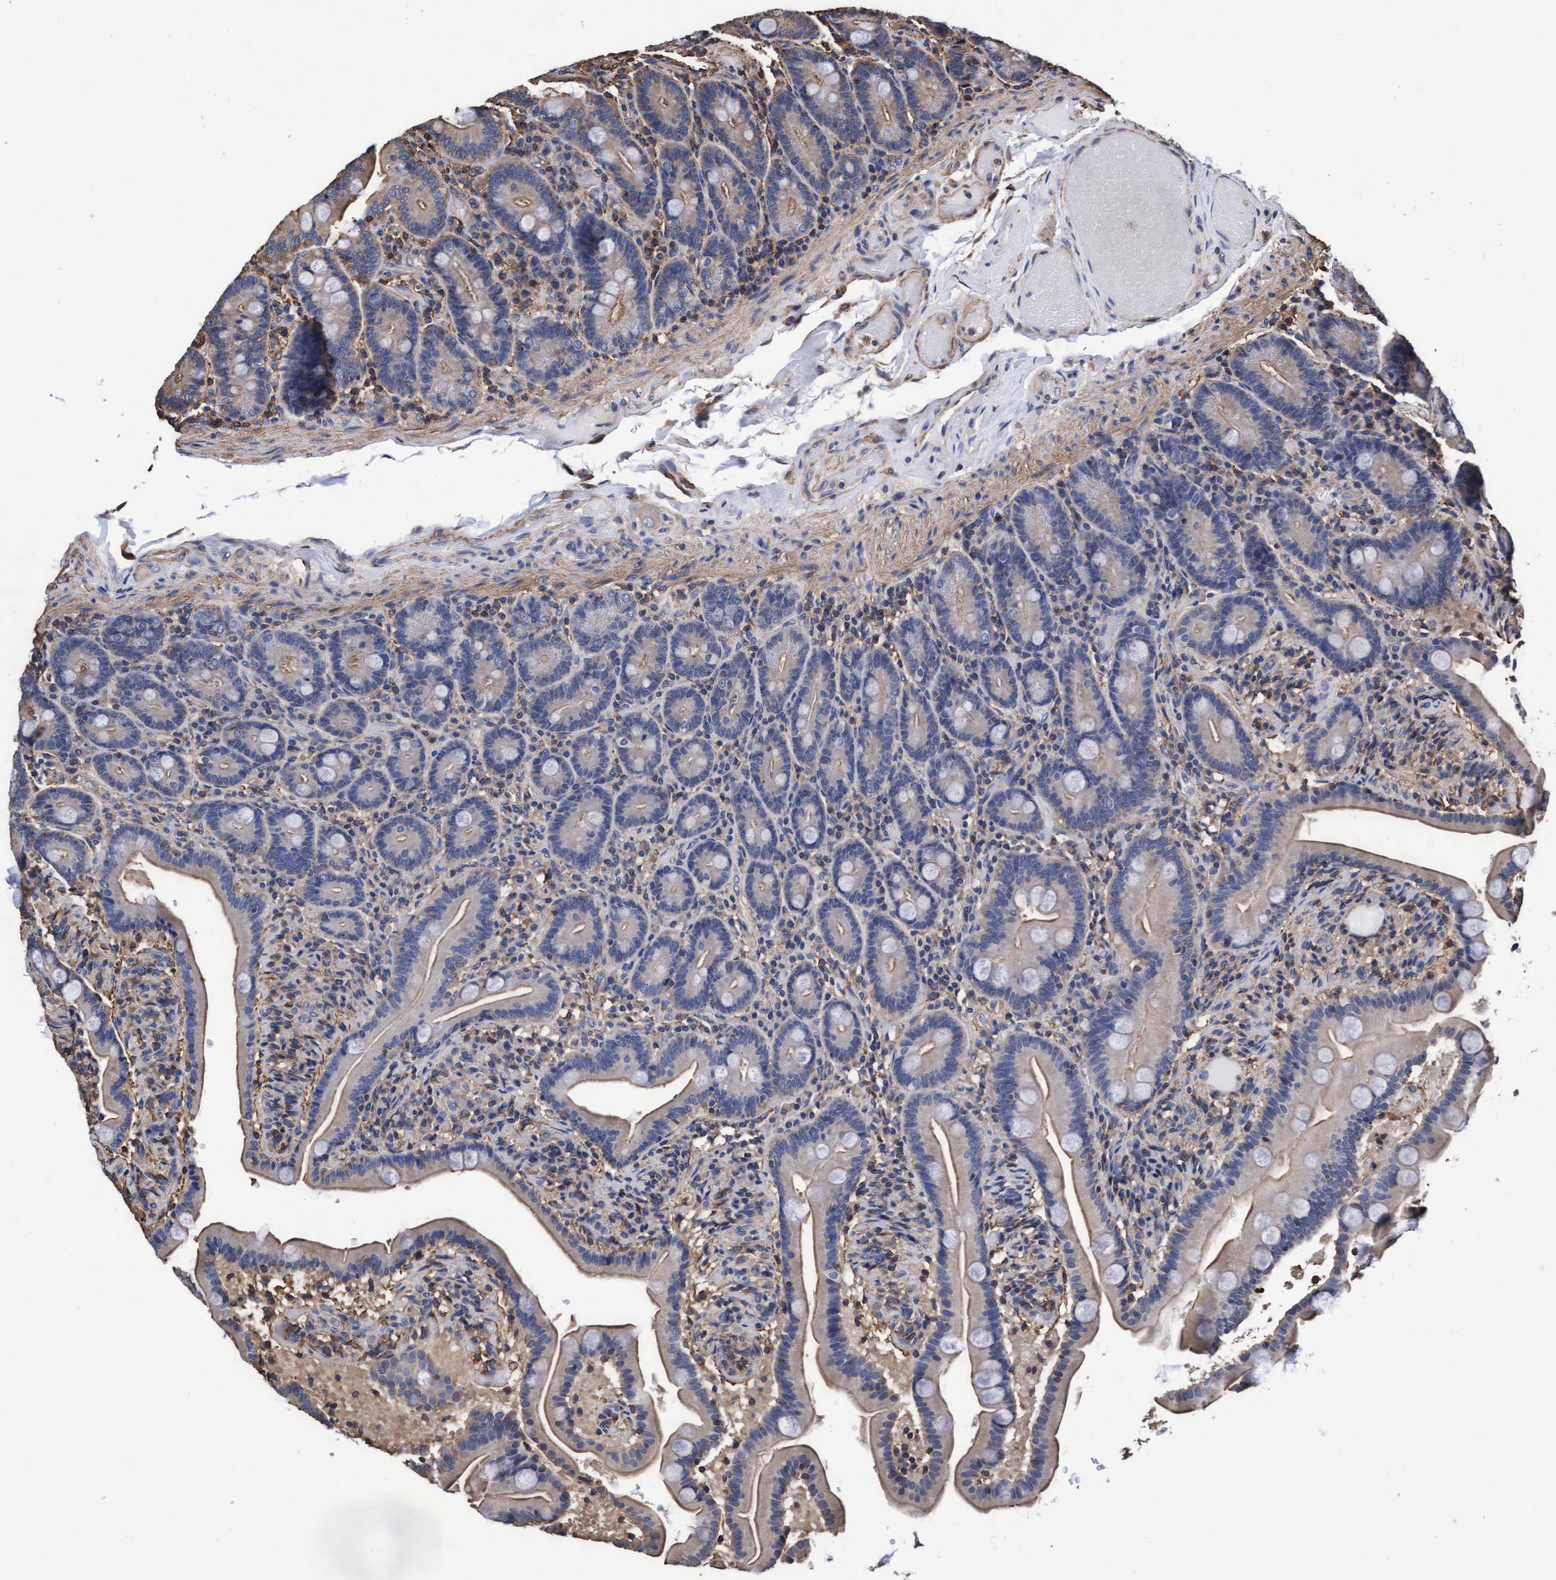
{"staining": {"intensity": "weak", "quantity": "25%-75%", "location": "cytoplasmic/membranous"}, "tissue": "duodenum", "cell_type": "Glandular cells", "image_type": "normal", "snomed": [{"axis": "morphology", "description": "Normal tissue, NOS"}, {"axis": "topography", "description": "Duodenum"}], "caption": "Protein positivity by immunohistochemistry (IHC) exhibits weak cytoplasmic/membranous positivity in about 25%-75% of glandular cells in normal duodenum. The protein is stained brown, and the nuclei are stained in blue (DAB (3,3'-diaminobenzidine) IHC with brightfield microscopy, high magnification).", "gene": "GRHPR", "patient": {"sex": "male", "age": 54}}